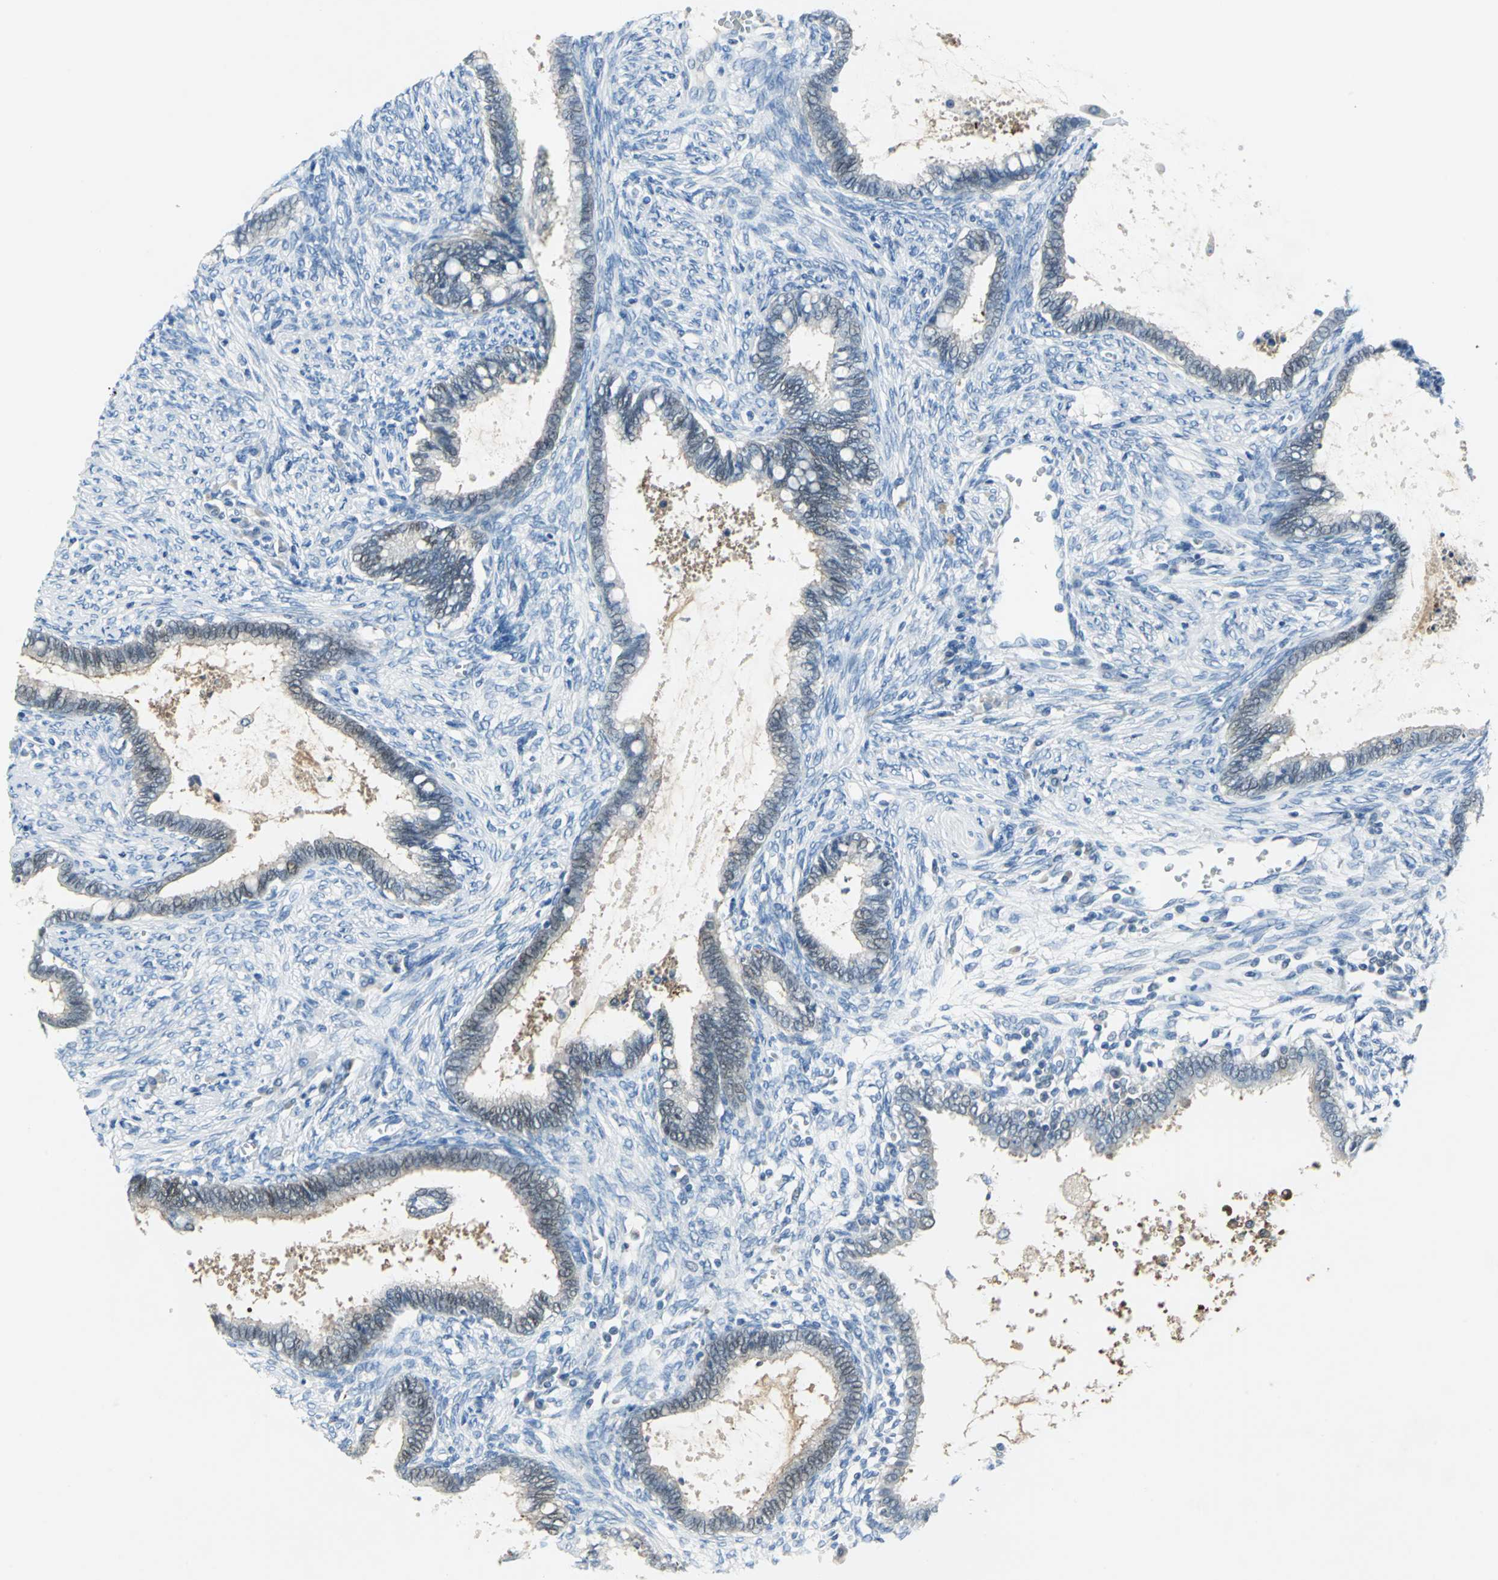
{"staining": {"intensity": "weak", "quantity": "25%-75%", "location": "cytoplasmic/membranous,nuclear"}, "tissue": "cervical cancer", "cell_type": "Tumor cells", "image_type": "cancer", "snomed": [{"axis": "morphology", "description": "Adenocarcinoma, NOS"}, {"axis": "topography", "description": "Cervix"}], "caption": "A low amount of weak cytoplasmic/membranous and nuclear positivity is appreciated in approximately 25%-75% of tumor cells in cervical cancer (adenocarcinoma) tissue.", "gene": "SFN", "patient": {"sex": "female", "age": 44}}